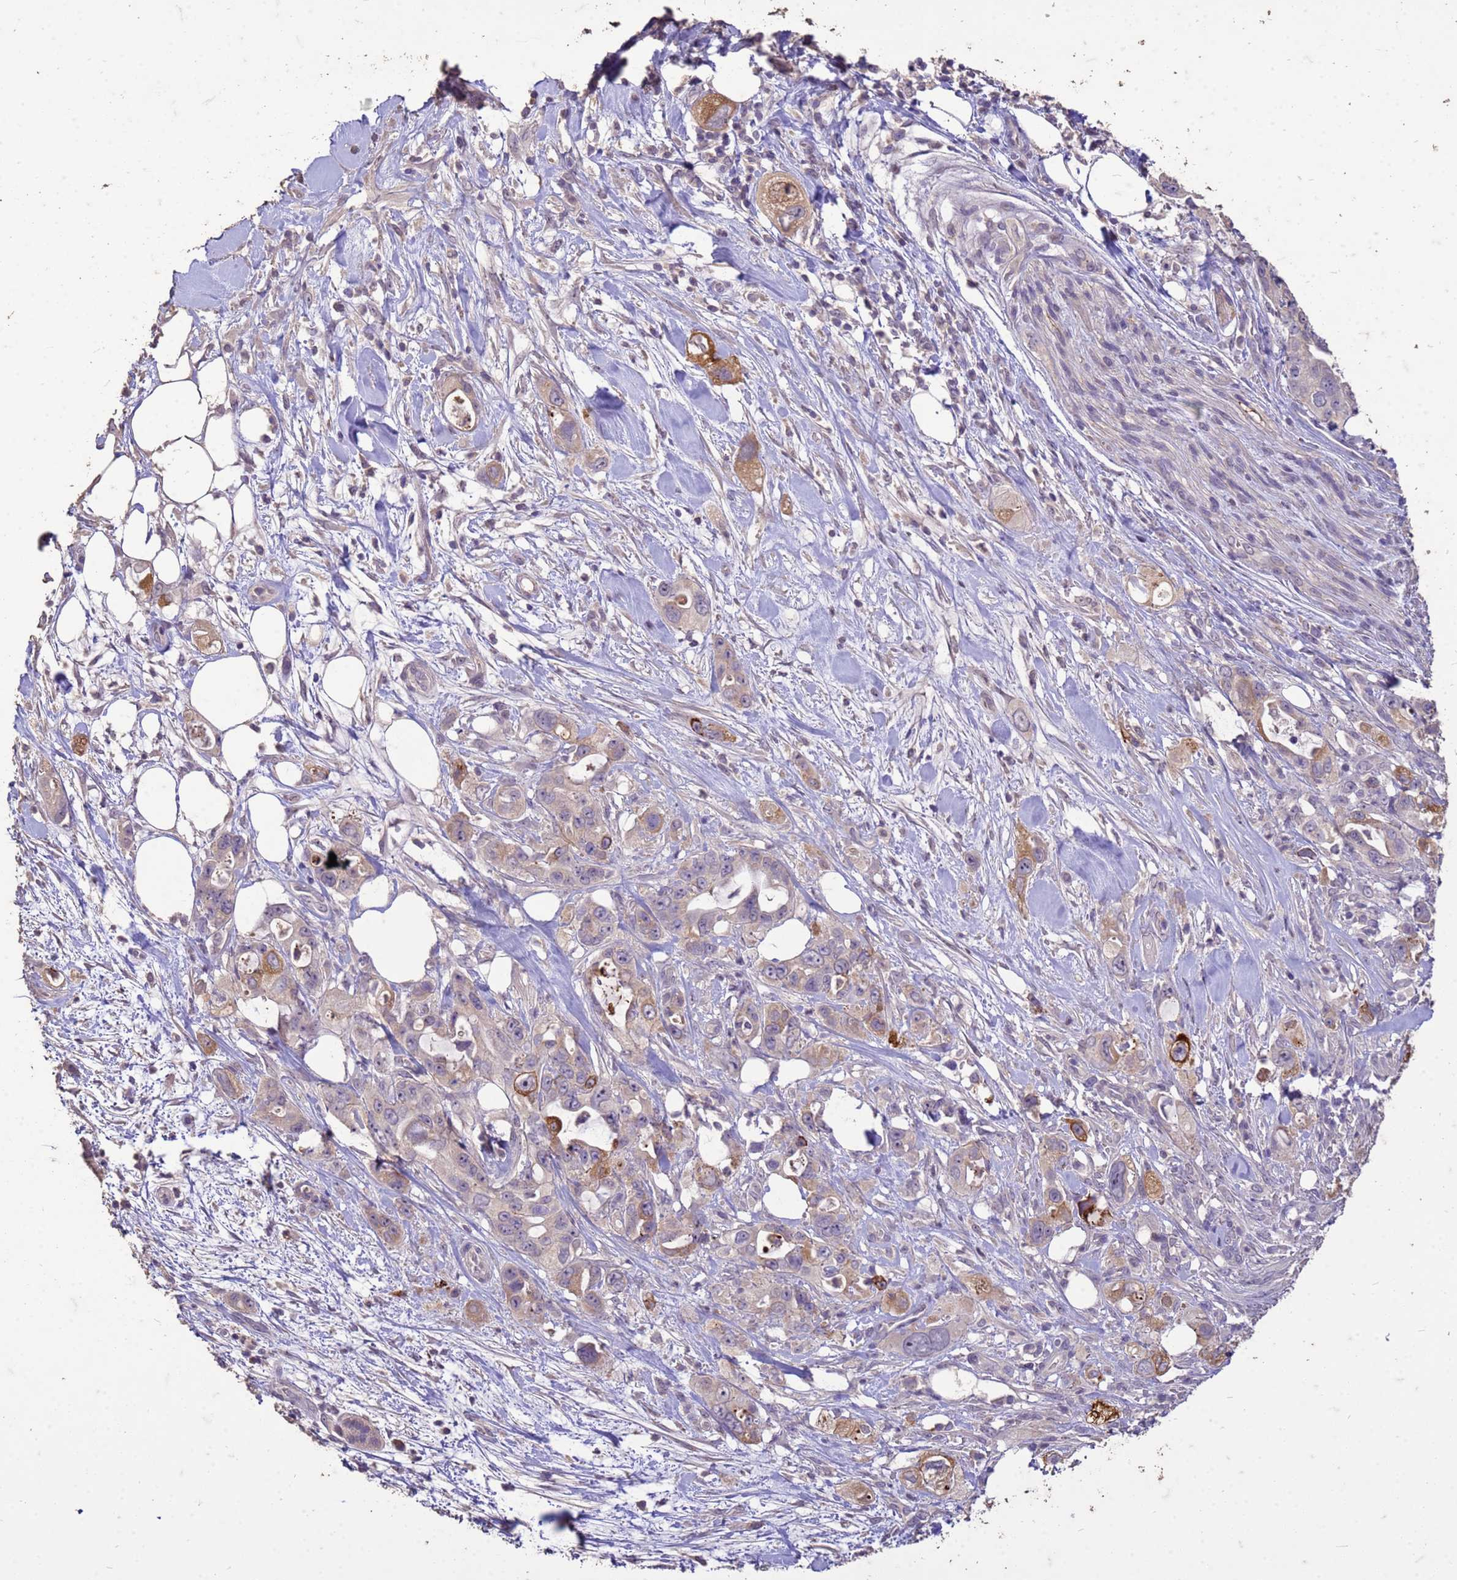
{"staining": {"intensity": "moderate", "quantity": "<25%", "location": "cytoplasmic/membranous"}, "tissue": "pancreatic cancer", "cell_type": "Tumor cells", "image_type": "cancer", "snomed": [{"axis": "morphology", "description": "Adenocarcinoma, NOS"}, {"axis": "topography", "description": "Pancreas"}], "caption": "The image reveals staining of adenocarcinoma (pancreatic), revealing moderate cytoplasmic/membranous protein positivity (brown color) within tumor cells. (Stains: DAB in brown, nuclei in blue, Microscopy: brightfield microscopy at high magnification).", "gene": "FAM184B", "patient": {"sex": "female", "age": 61}}